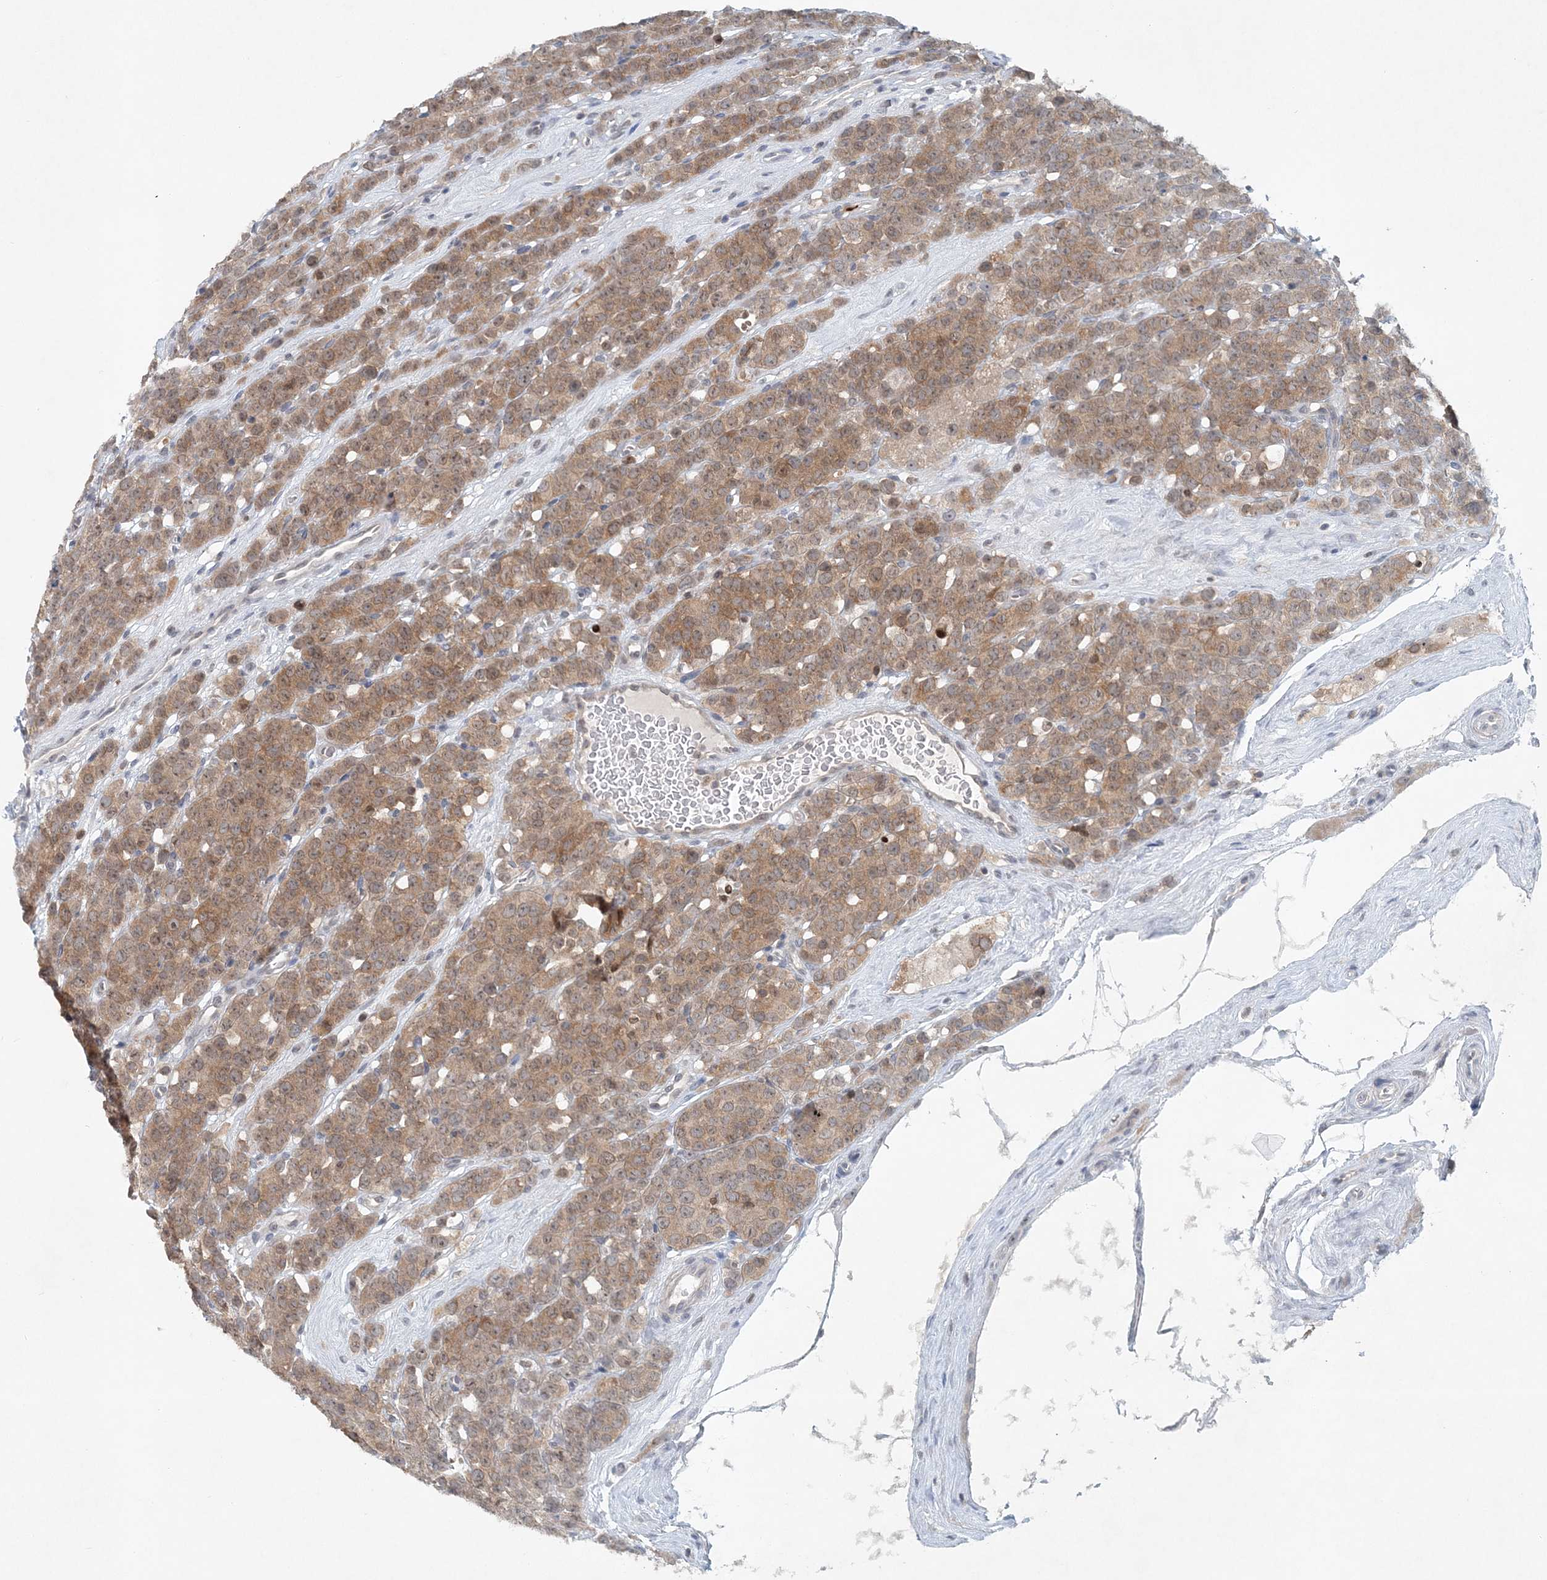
{"staining": {"intensity": "moderate", "quantity": ">75%", "location": "cytoplasmic/membranous"}, "tissue": "testis cancer", "cell_type": "Tumor cells", "image_type": "cancer", "snomed": [{"axis": "morphology", "description": "Seminoma, NOS"}, {"axis": "topography", "description": "Testis"}], "caption": "Seminoma (testis) tissue displays moderate cytoplasmic/membranous positivity in approximately >75% of tumor cells, visualized by immunohistochemistry.", "gene": "NUP54", "patient": {"sex": "male", "age": 71}}